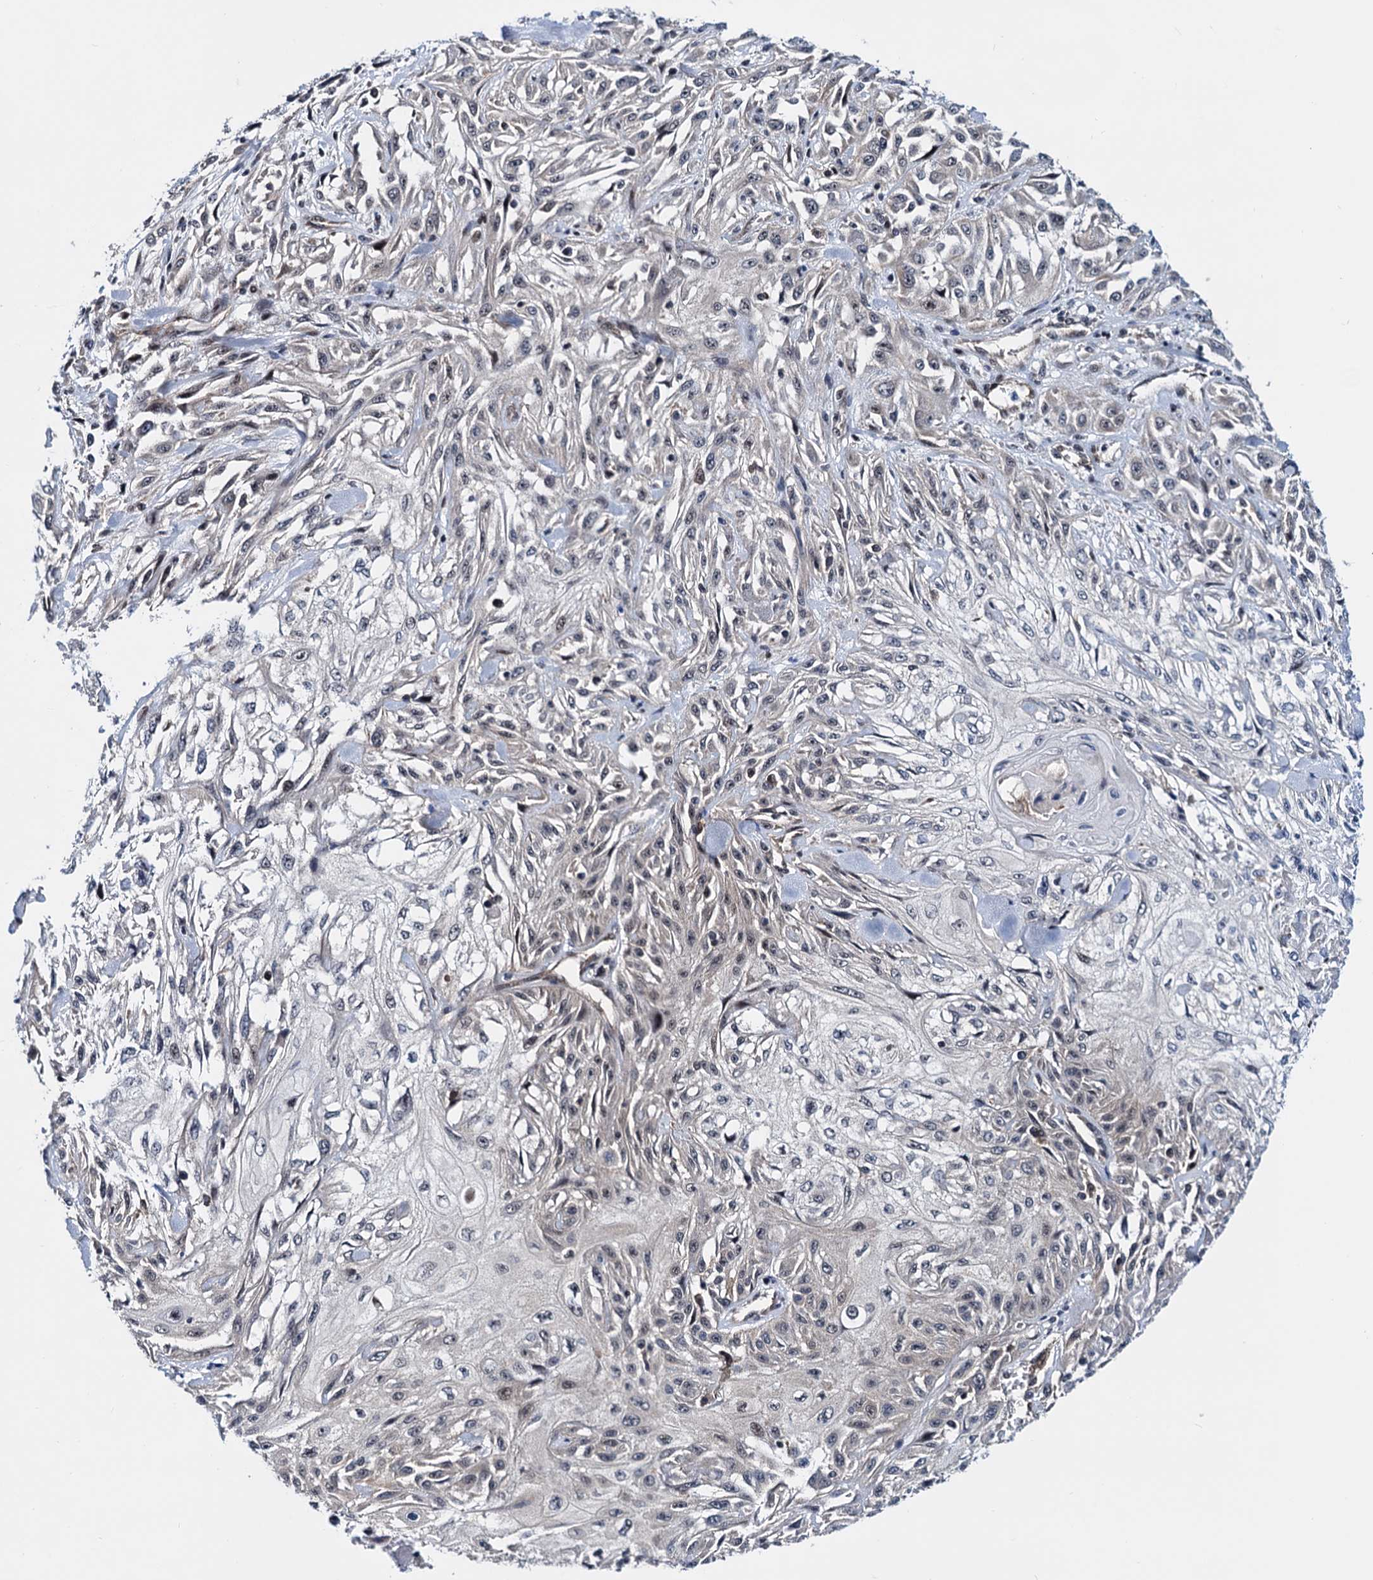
{"staining": {"intensity": "weak", "quantity": "<25%", "location": "nuclear"}, "tissue": "skin cancer", "cell_type": "Tumor cells", "image_type": "cancer", "snomed": [{"axis": "morphology", "description": "Squamous cell carcinoma, NOS"}, {"axis": "morphology", "description": "Squamous cell carcinoma, metastatic, NOS"}, {"axis": "topography", "description": "Skin"}, {"axis": "topography", "description": "Lymph node"}], "caption": "A high-resolution histopathology image shows immunohistochemistry staining of skin cancer (squamous cell carcinoma), which reveals no significant positivity in tumor cells.", "gene": "COA4", "patient": {"sex": "male", "age": 75}}